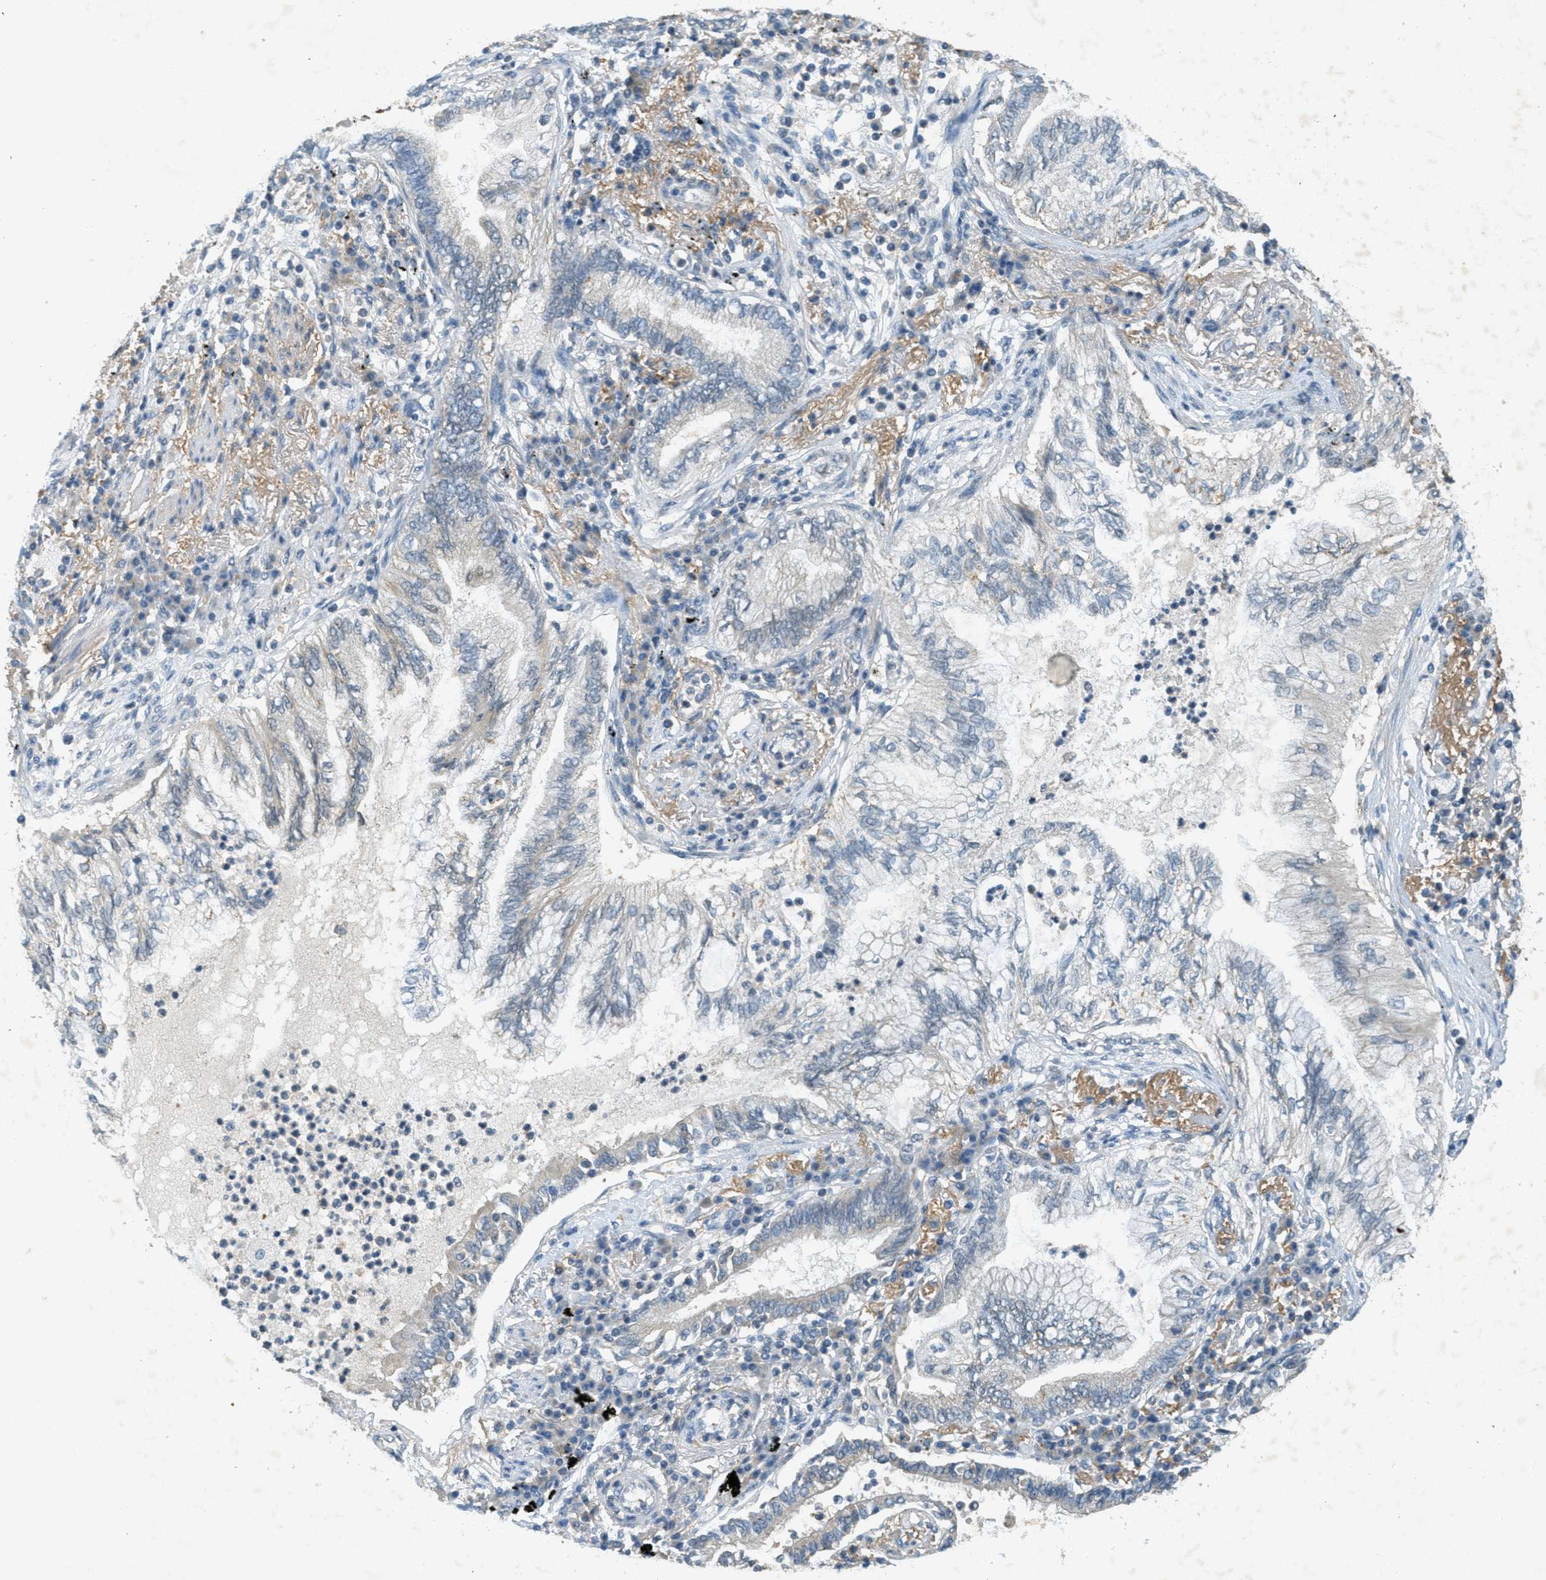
{"staining": {"intensity": "negative", "quantity": "none", "location": "none"}, "tissue": "lung cancer", "cell_type": "Tumor cells", "image_type": "cancer", "snomed": [{"axis": "morphology", "description": "Normal tissue, NOS"}, {"axis": "morphology", "description": "Adenocarcinoma, NOS"}, {"axis": "topography", "description": "Bronchus"}, {"axis": "topography", "description": "Lung"}], "caption": "Adenocarcinoma (lung) was stained to show a protein in brown. There is no significant staining in tumor cells.", "gene": "TCF20", "patient": {"sex": "female", "age": 70}}